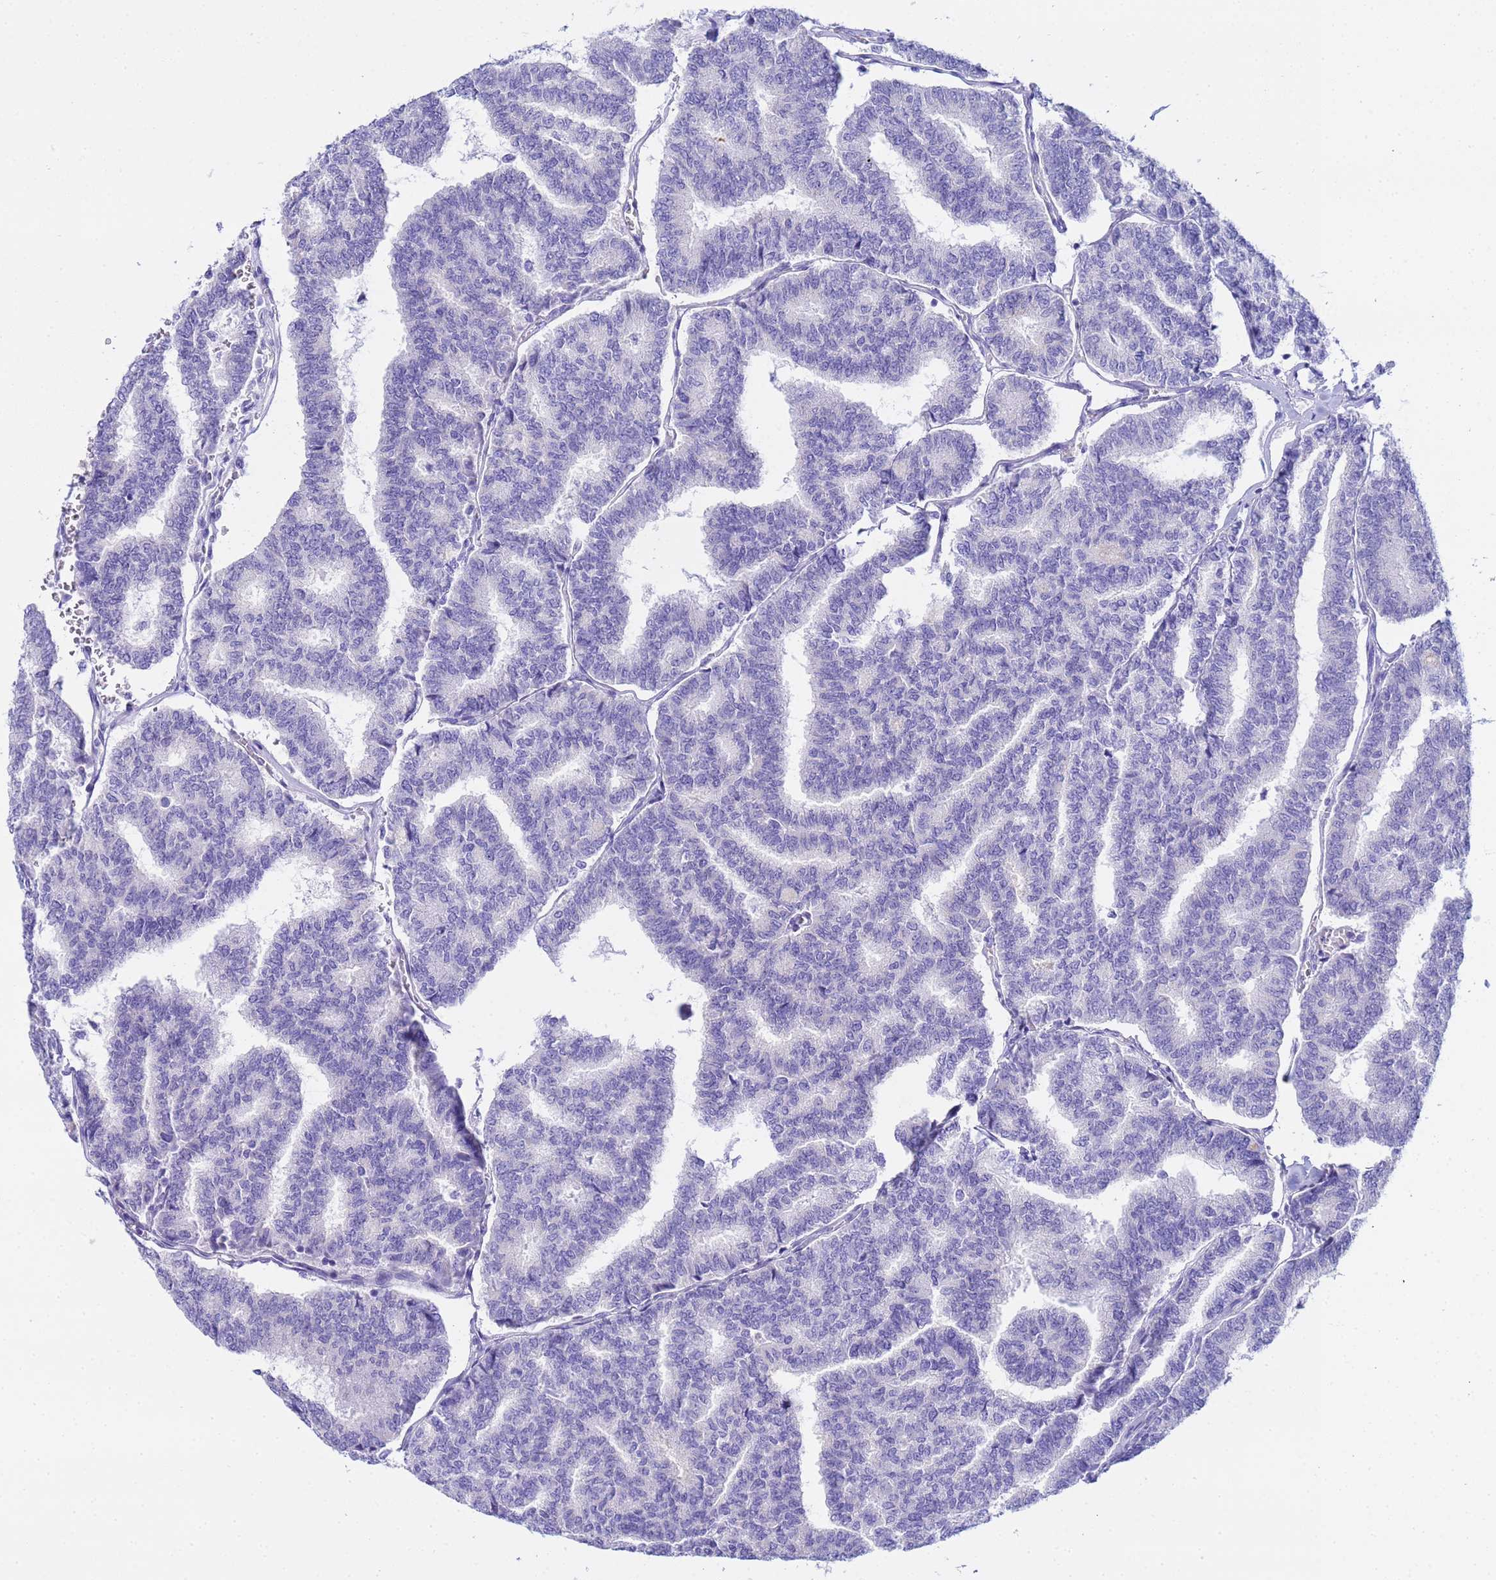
{"staining": {"intensity": "negative", "quantity": "none", "location": "none"}, "tissue": "thyroid cancer", "cell_type": "Tumor cells", "image_type": "cancer", "snomed": [{"axis": "morphology", "description": "Papillary adenocarcinoma, NOS"}, {"axis": "topography", "description": "Thyroid gland"}], "caption": "Tumor cells show no significant protein expression in papillary adenocarcinoma (thyroid).", "gene": "AQP12A", "patient": {"sex": "female", "age": 35}}